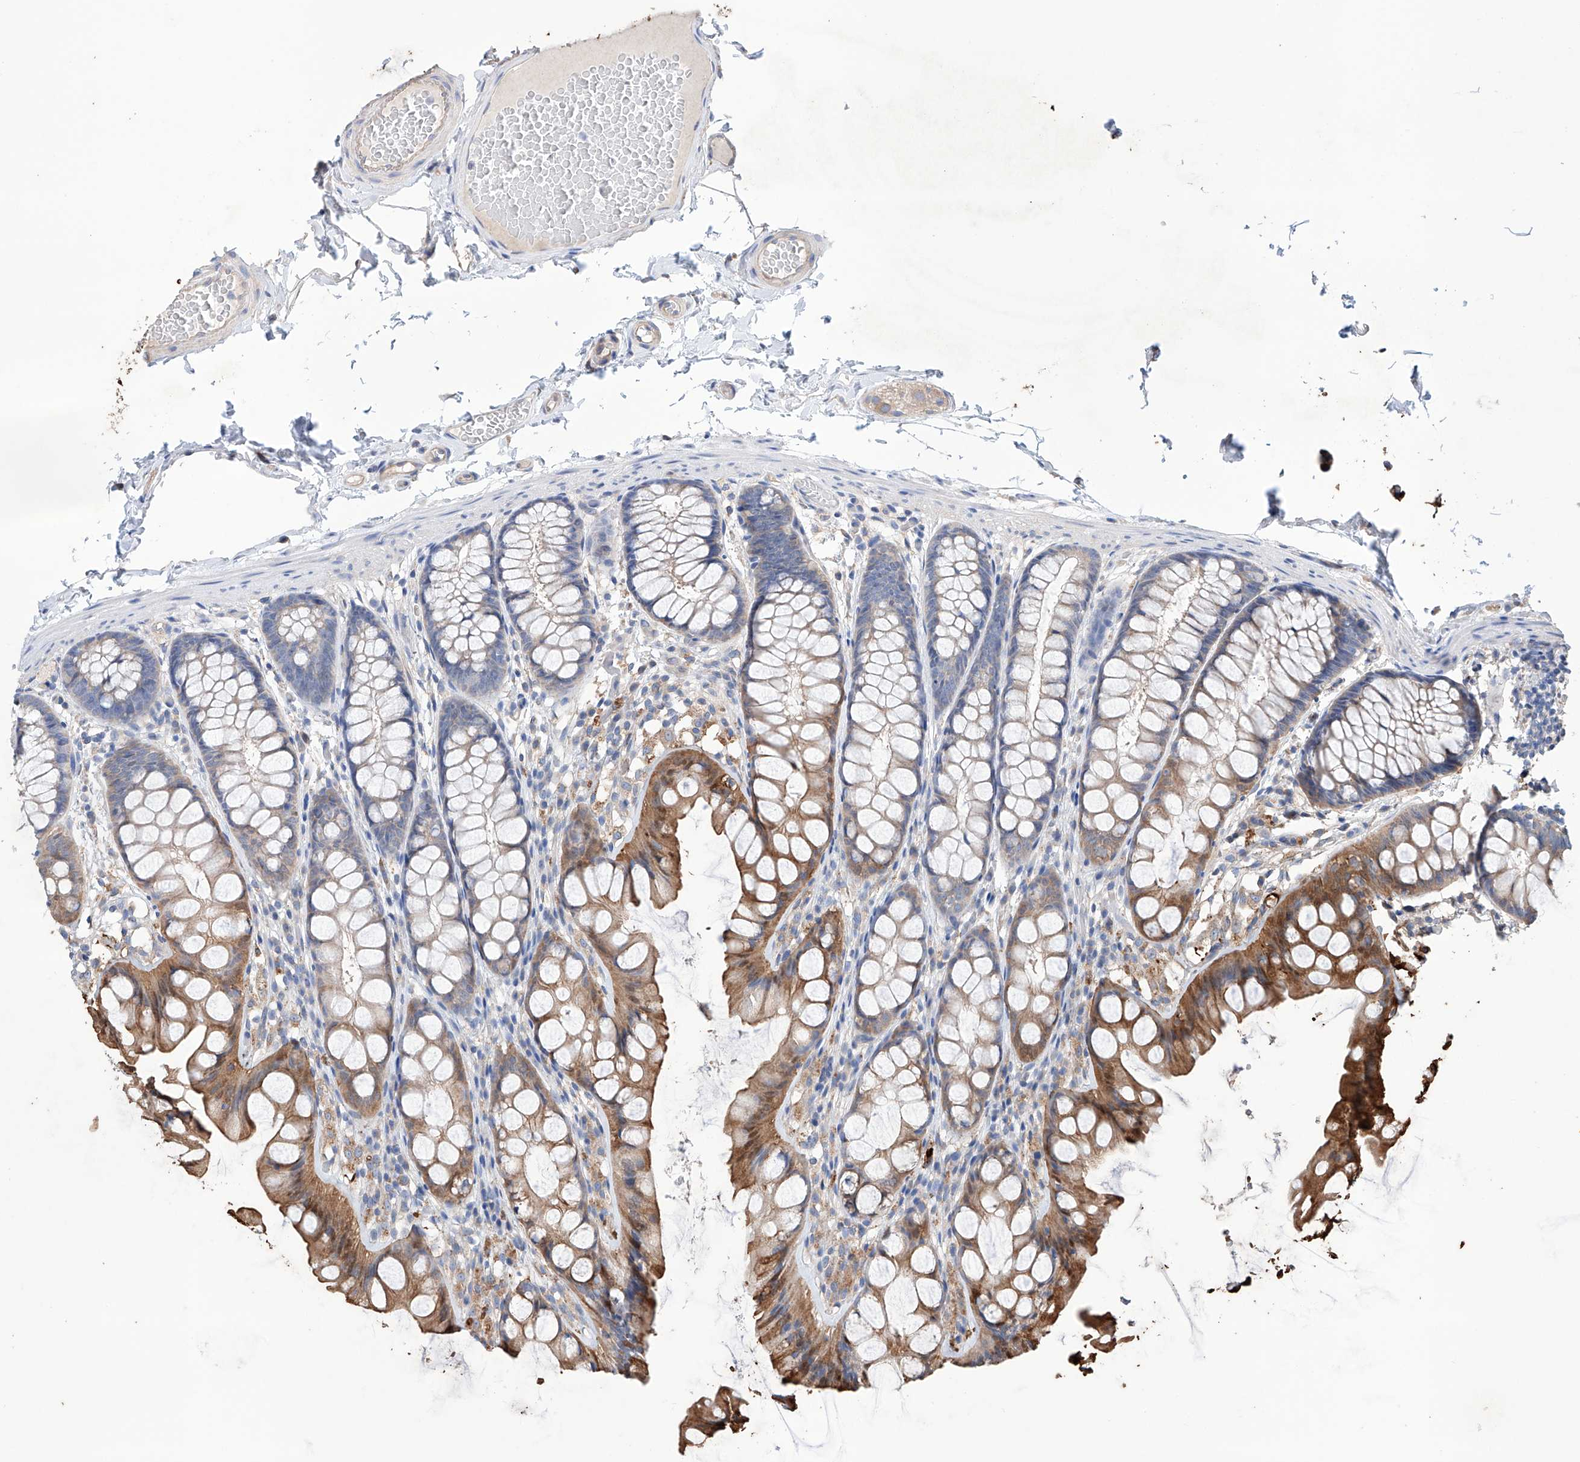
{"staining": {"intensity": "weak", "quantity": "25%-75%", "location": "cytoplasmic/membranous"}, "tissue": "colon", "cell_type": "Endothelial cells", "image_type": "normal", "snomed": [{"axis": "morphology", "description": "Normal tissue, NOS"}, {"axis": "topography", "description": "Colon"}], "caption": "This histopathology image demonstrates immunohistochemistry staining of unremarkable colon, with low weak cytoplasmic/membranous expression in about 25%-75% of endothelial cells.", "gene": "AFG1L", "patient": {"sex": "male", "age": 47}}